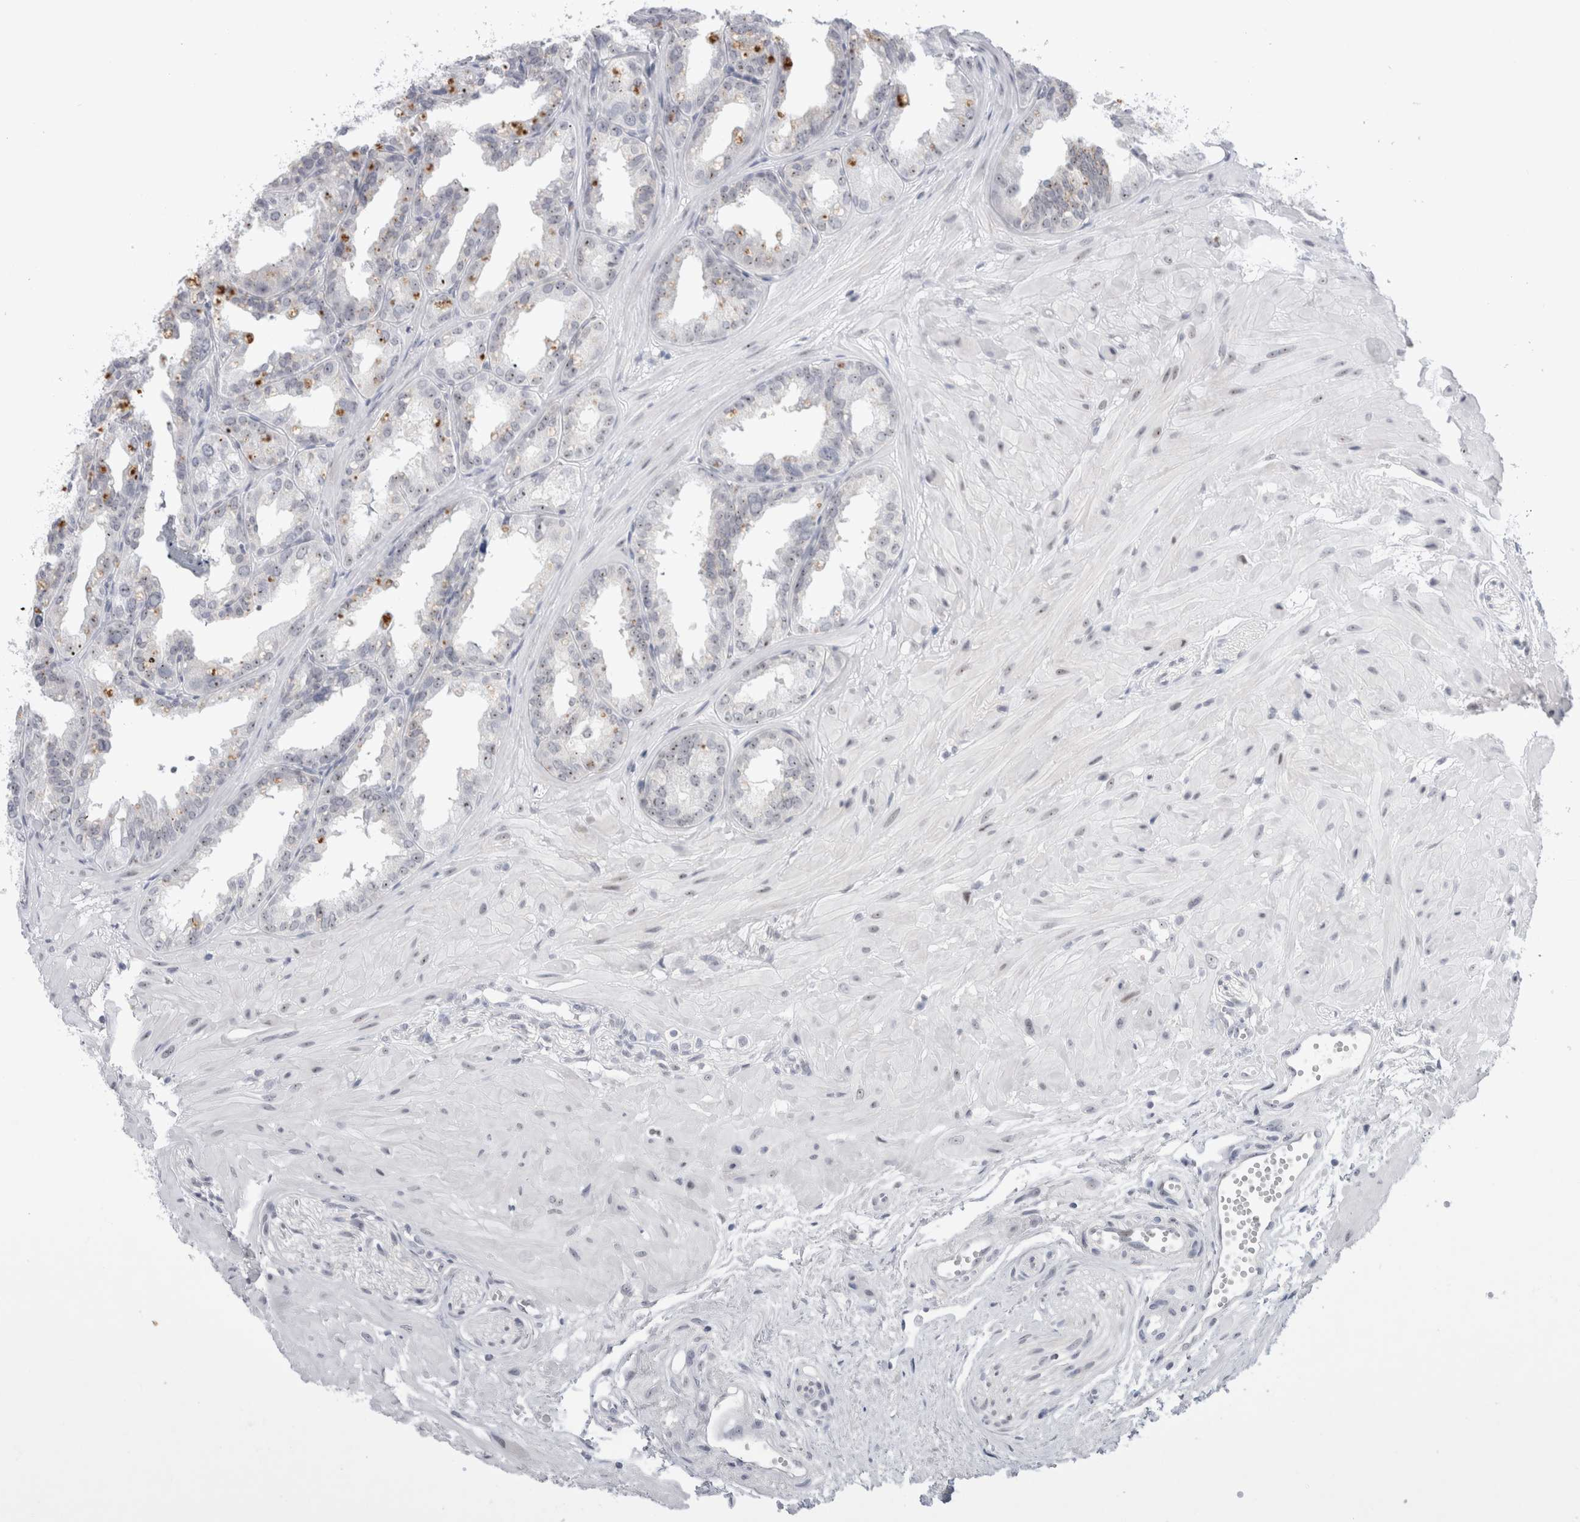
{"staining": {"intensity": "weak", "quantity": "25%-75%", "location": "nuclear"}, "tissue": "seminal vesicle", "cell_type": "Glandular cells", "image_type": "normal", "snomed": [{"axis": "morphology", "description": "Normal tissue, NOS"}, {"axis": "topography", "description": "Prostate"}, {"axis": "topography", "description": "Seminal veicle"}], "caption": "This is a photomicrograph of immunohistochemistry staining of unremarkable seminal vesicle, which shows weak expression in the nuclear of glandular cells.", "gene": "CERS5", "patient": {"sex": "male", "age": 51}}